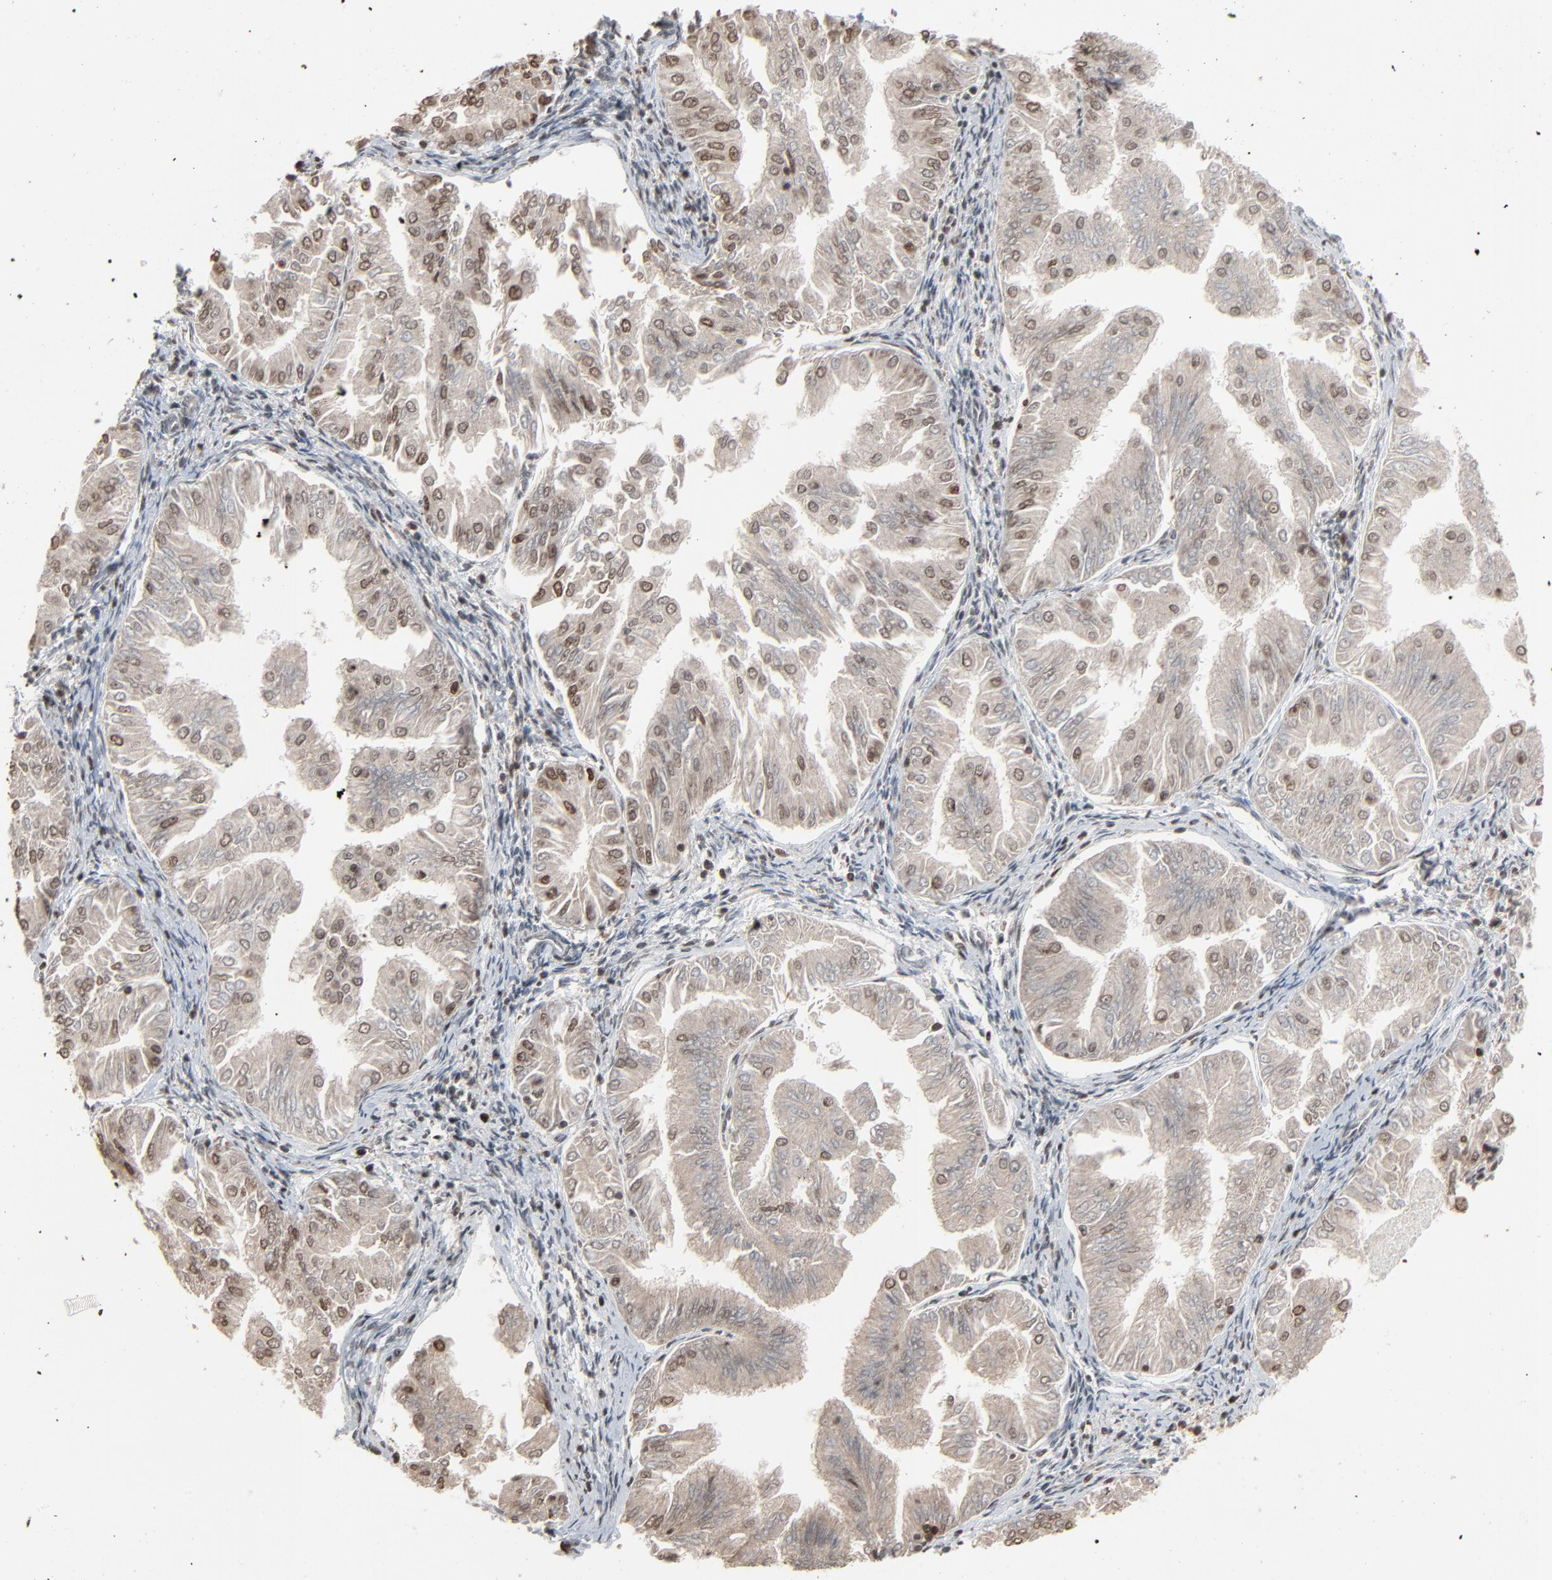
{"staining": {"intensity": "moderate", "quantity": "25%-75%", "location": "nuclear"}, "tissue": "endometrial cancer", "cell_type": "Tumor cells", "image_type": "cancer", "snomed": [{"axis": "morphology", "description": "Adenocarcinoma, NOS"}, {"axis": "topography", "description": "Endometrium"}], "caption": "IHC (DAB (3,3'-diaminobenzidine)) staining of human endometrial adenocarcinoma demonstrates moderate nuclear protein expression in approximately 25%-75% of tumor cells. (DAB (3,3'-diaminobenzidine) IHC with brightfield microscopy, high magnification).", "gene": "RPS6KA3", "patient": {"sex": "female", "age": 53}}